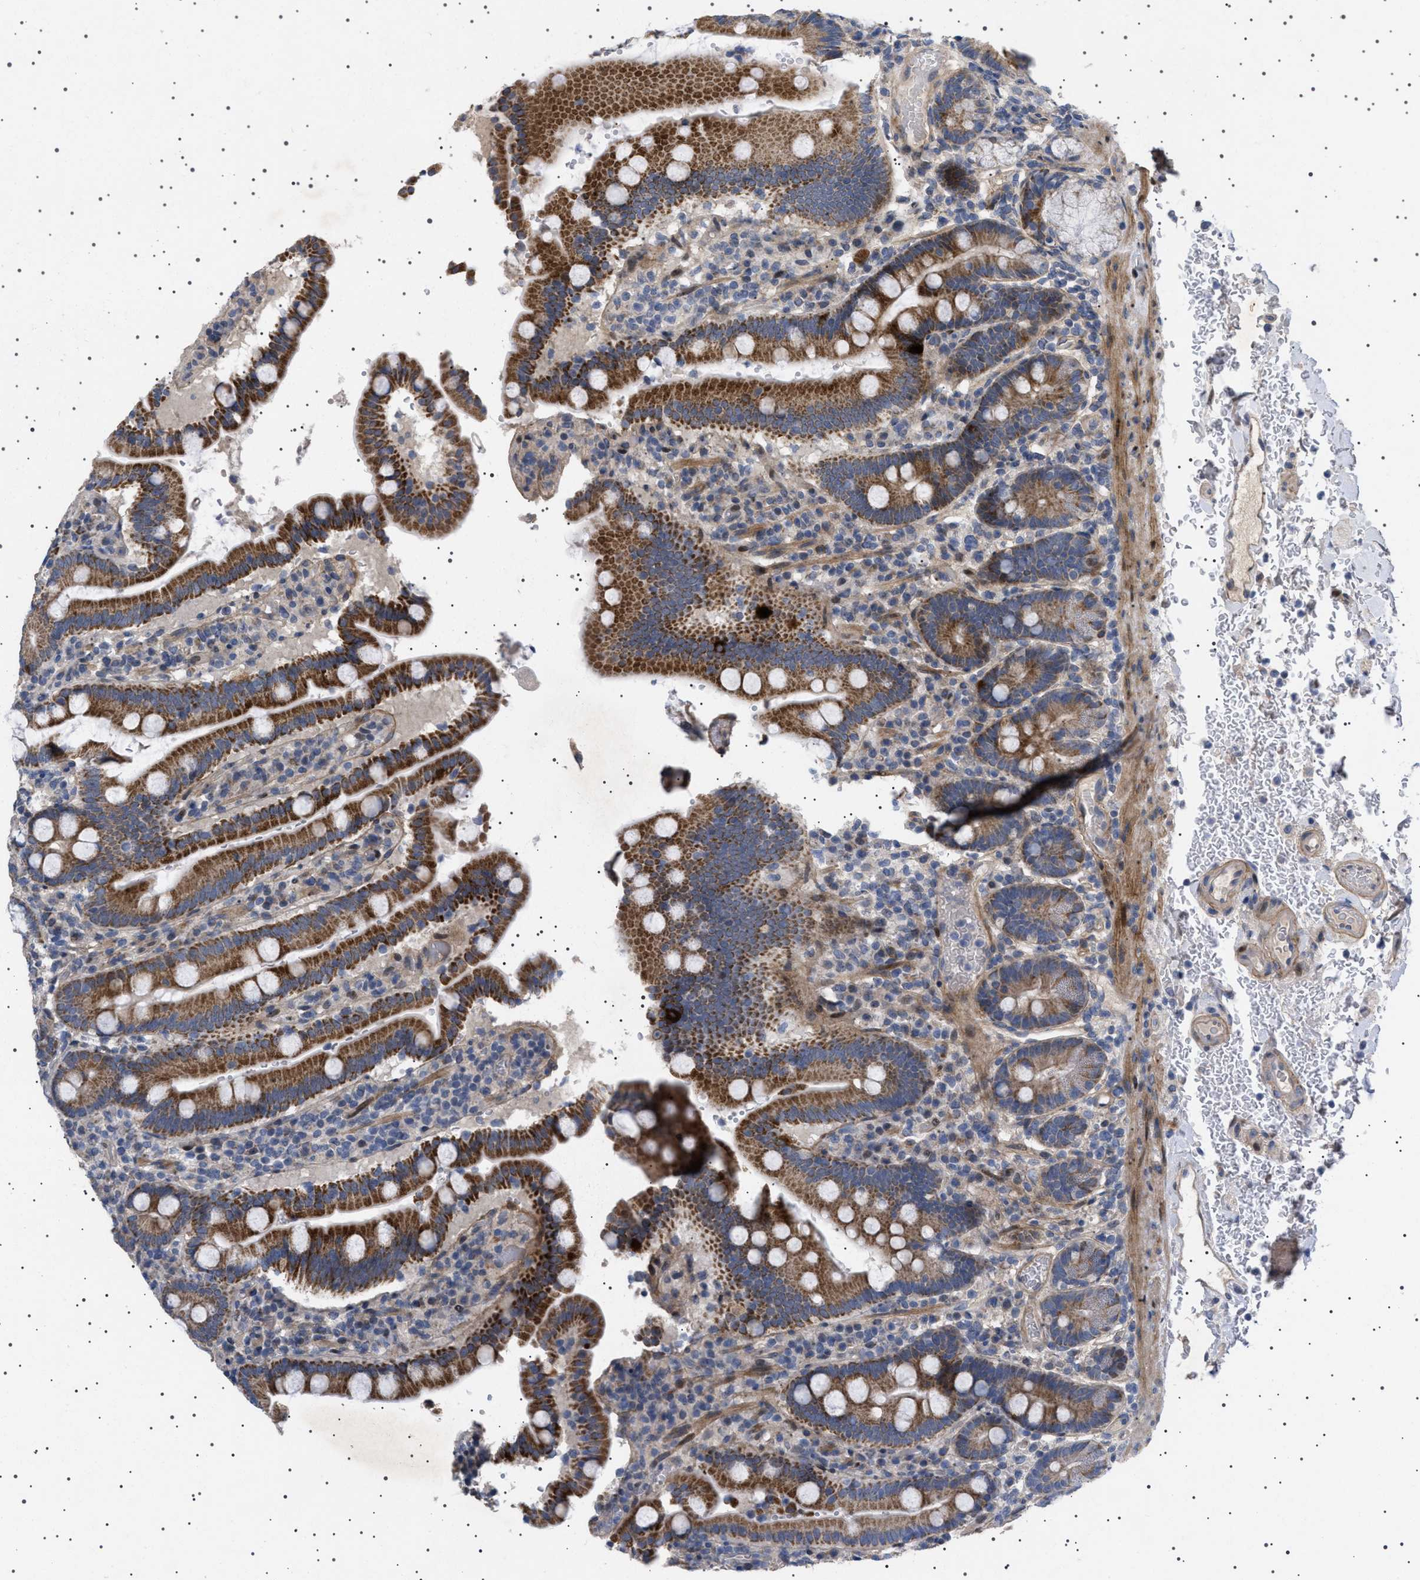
{"staining": {"intensity": "strong", "quantity": ">75%", "location": "cytoplasmic/membranous"}, "tissue": "duodenum", "cell_type": "Glandular cells", "image_type": "normal", "snomed": [{"axis": "morphology", "description": "Normal tissue, NOS"}, {"axis": "topography", "description": "Small intestine, NOS"}], "caption": "Immunohistochemistry (IHC) of benign duodenum exhibits high levels of strong cytoplasmic/membranous positivity in approximately >75% of glandular cells. (DAB IHC with brightfield microscopy, high magnification).", "gene": "HTR1A", "patient": {"sex": "female", "age": 71}}